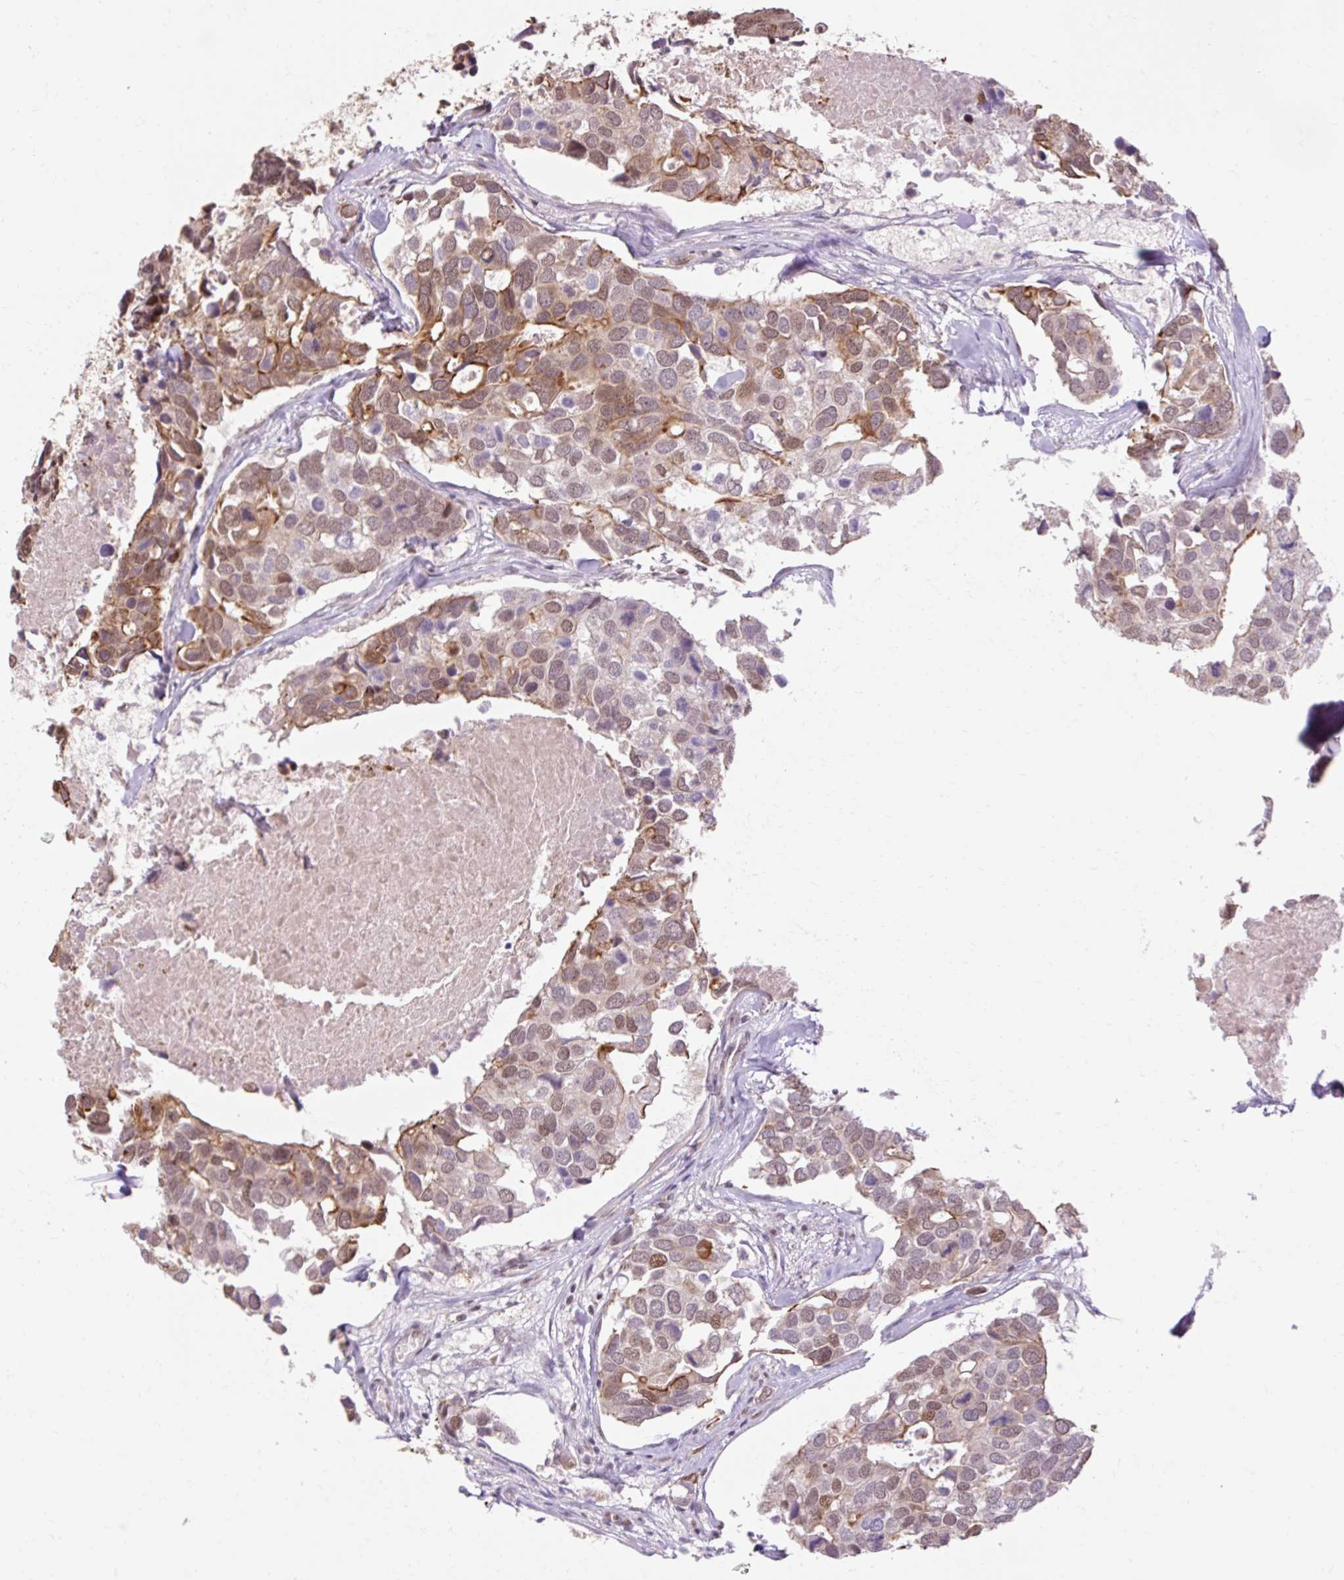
{"staining": {"intensity": "moderate", "quantity": "25%-75%", "location": "cytoplasmic/membranous,nuclear"}, "tissue": "breast cancer", "cell_type": "Tumor cells", "image_type": "cancer", "snomed": [{"axis": "morphology", "description": "Duct carcinoma"}, {"axis": "topography", "description": "Breast"}], "caption": "Protein staining shows moderate cytoplasmic/membranous and nuclear staining in about 25%-75% of tumor cells in invasive ductal carcinoma (breast).", "gene": "NPIPB12", "patient": {"sex": "female", "age": 83}}